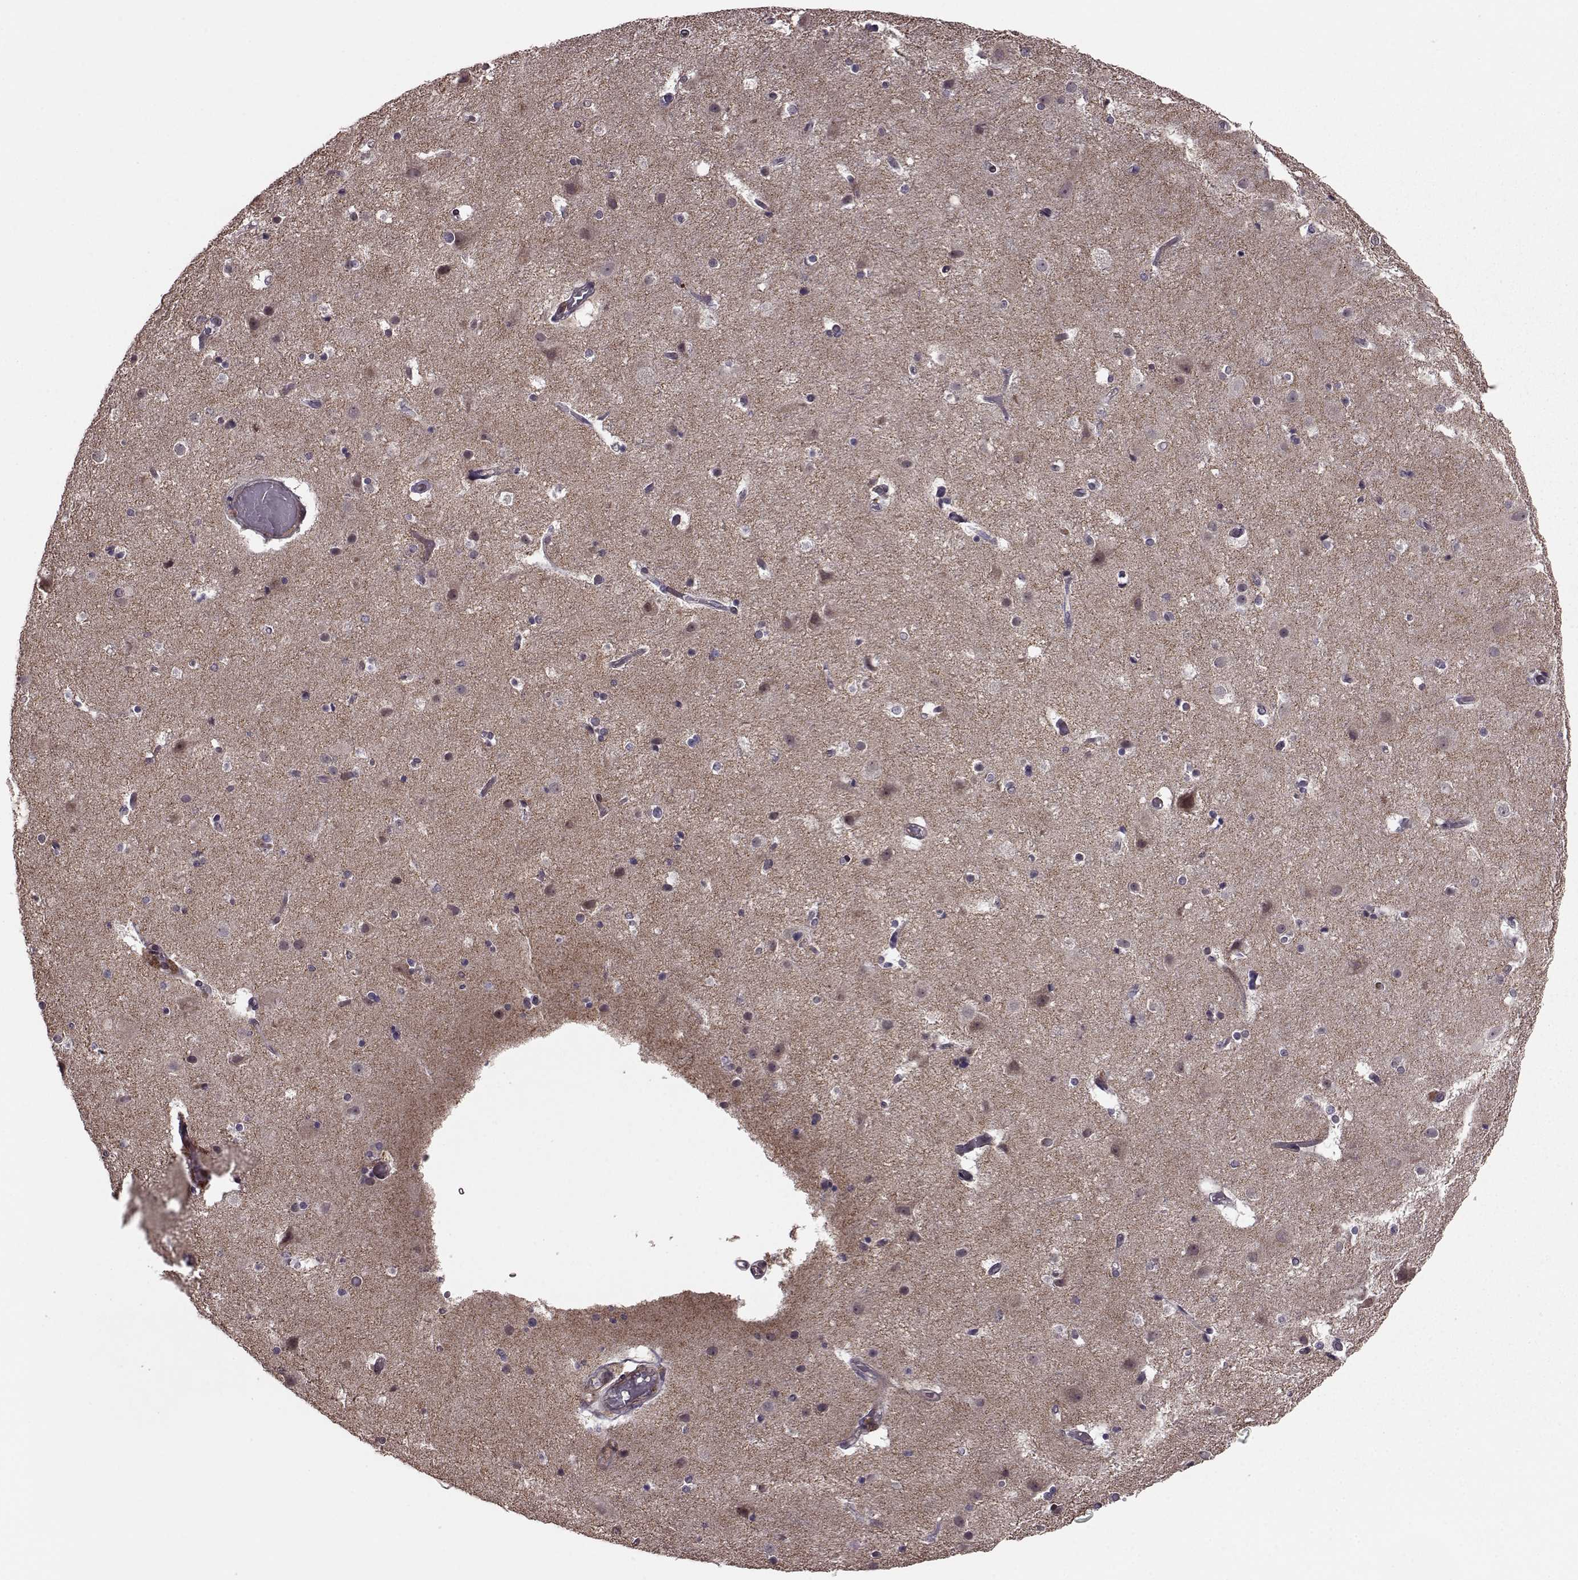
{"staining": {"intensity": "negative", "quantity": "none", "location": "none"}, "tissue": "cerebral cortex", "cell_type": "Endothelial cells", "image_type": "normal", "snomed": [{"axis": "morphology", "description": "Normal tissue, NOS"}, {"axis": "topography", "description": "Cerebral cortex"}], "caption": "This is an IHC photomicrograph of normal cerebral cortex. There is no expression in endothelial cells.", "gene": "SYNPO", "patient": {"sex": "female", "age": 52}}